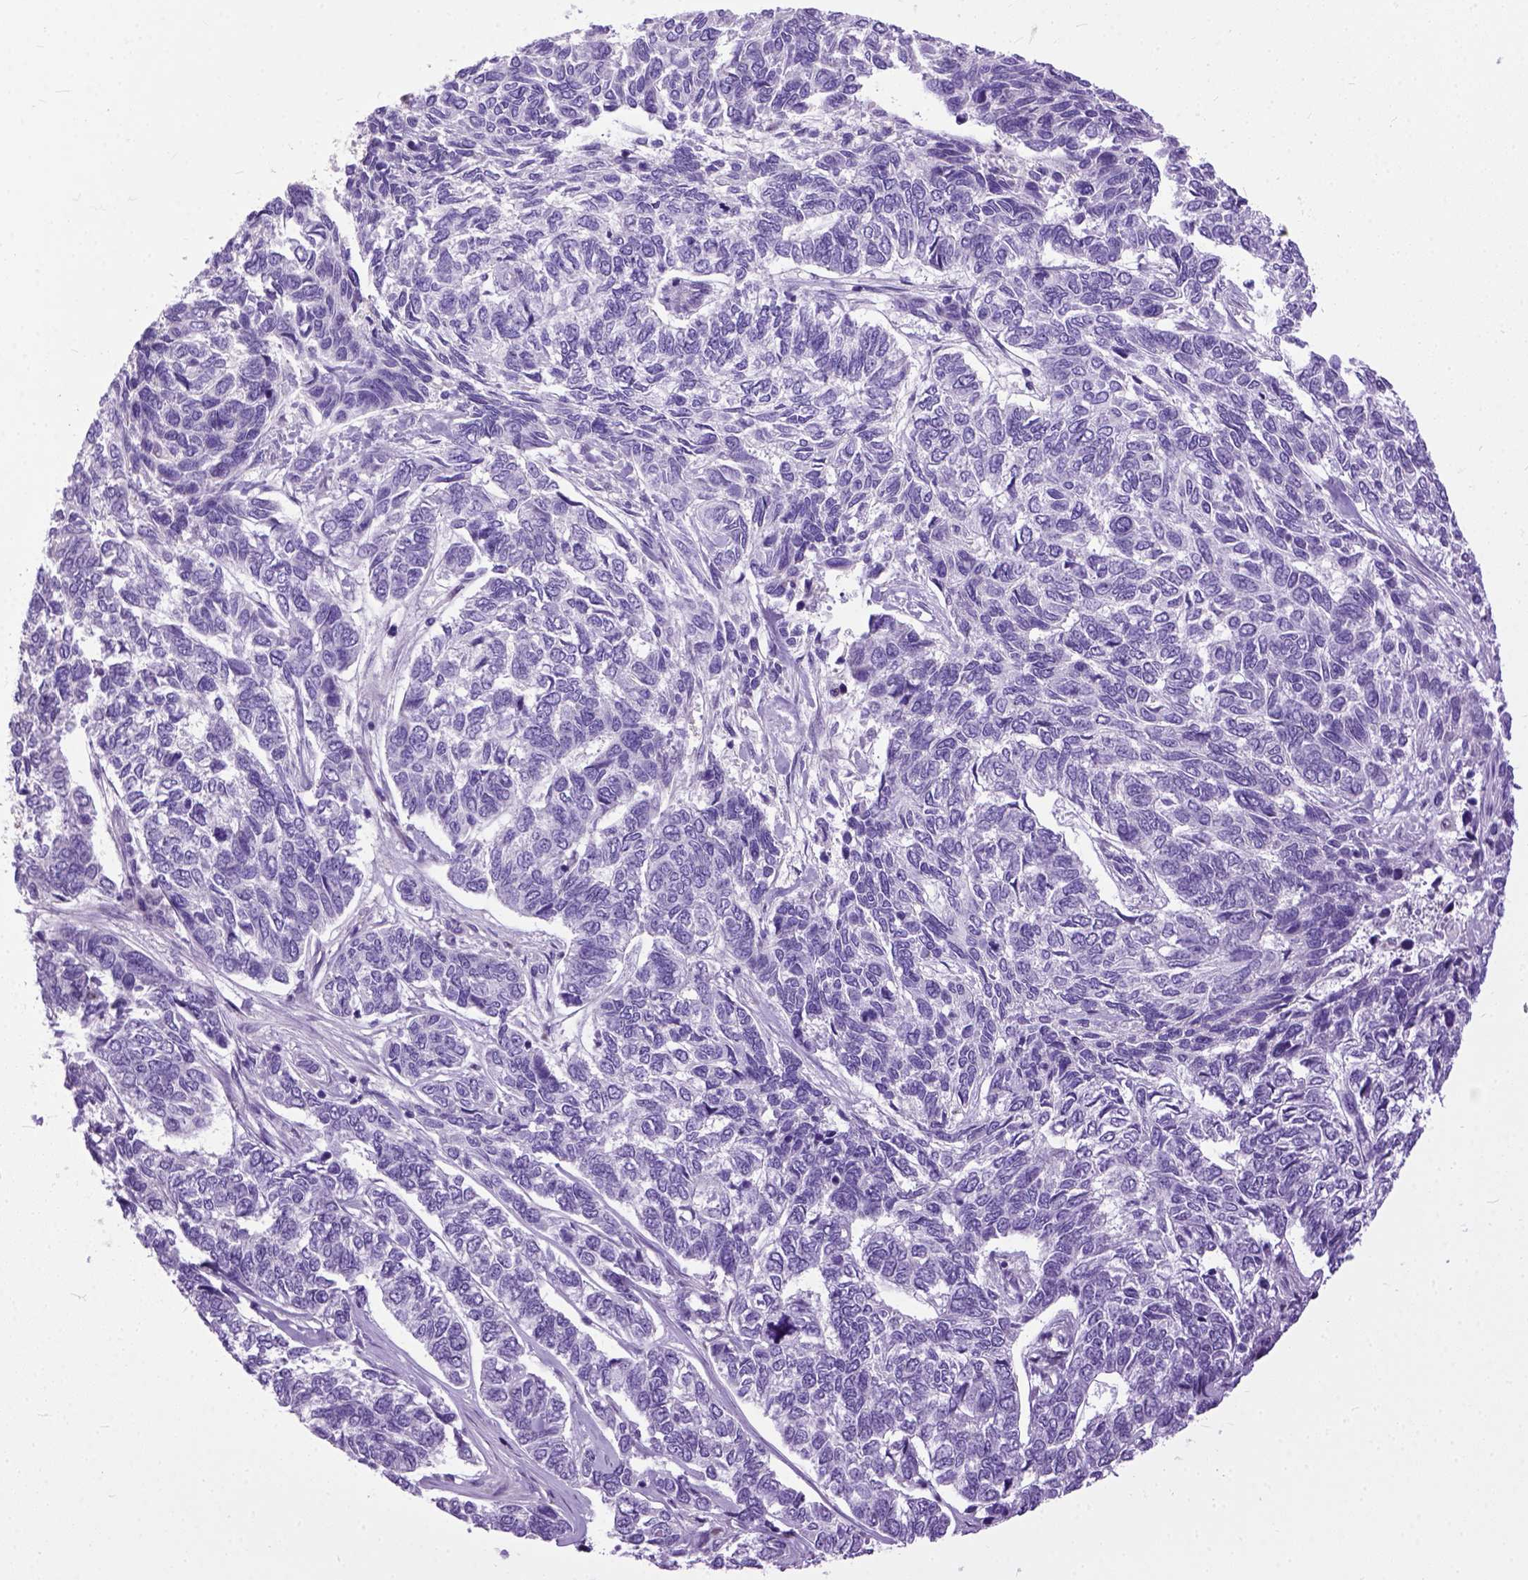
{"staining": {"intensity": "negative", "quantity": "none", "location": "none"}, "tissue": "skin cancer", "cell_type": "Tumor cells", "image_type": "cancer", "snomed": [{"axis": "morphology", "description": "Basal cell carcinoma"}, {"axis": "topography", "description": "Skin"}], "caption": "Skin cancer (basal cell carcinoma) was stained to show a protein in brown. There is no significant staining in tumor cells.", "gene": "CRB1", "patient": {"sex": "female", "age": 65}}